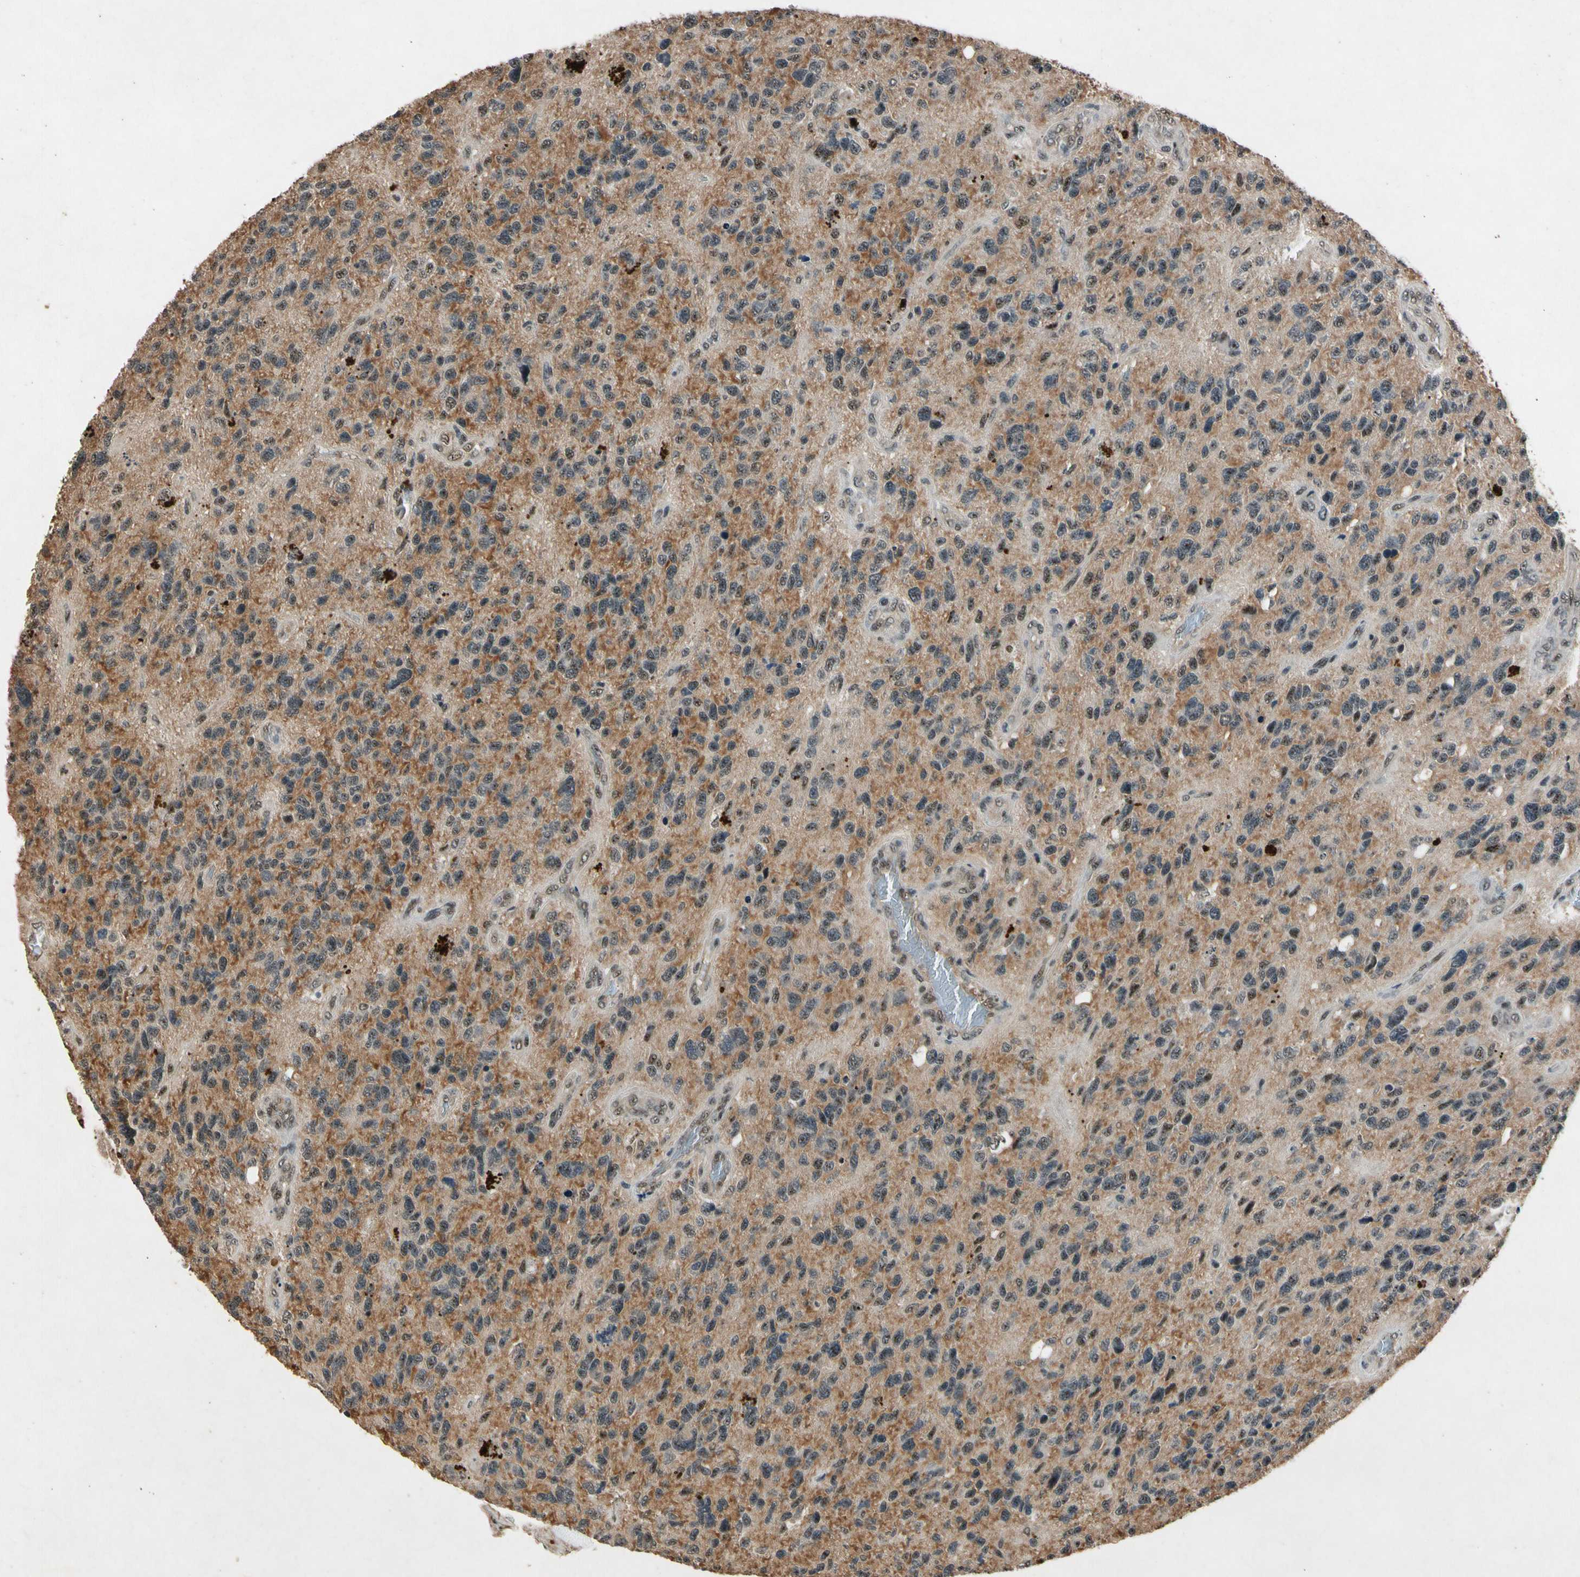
{"staining": {"intensity": "weak", "quantity": "25%-75%", "location": "nuclear"}, "tissue": "glioma", "cell_type": "Tumor cells", "image_type": "cancer", "snomed": [{"axis": "morphology", "description": "Glioma, malignant, High grade"}, {"axis": "topography", "description": "Brain"}], "caption": "Brown immunohistochemical staining in glioma reveals weak nuclear positivity in about 25%-75% of tumor cells.", "gene": "PML", "patient": {"sex": "female", "age": 58}}